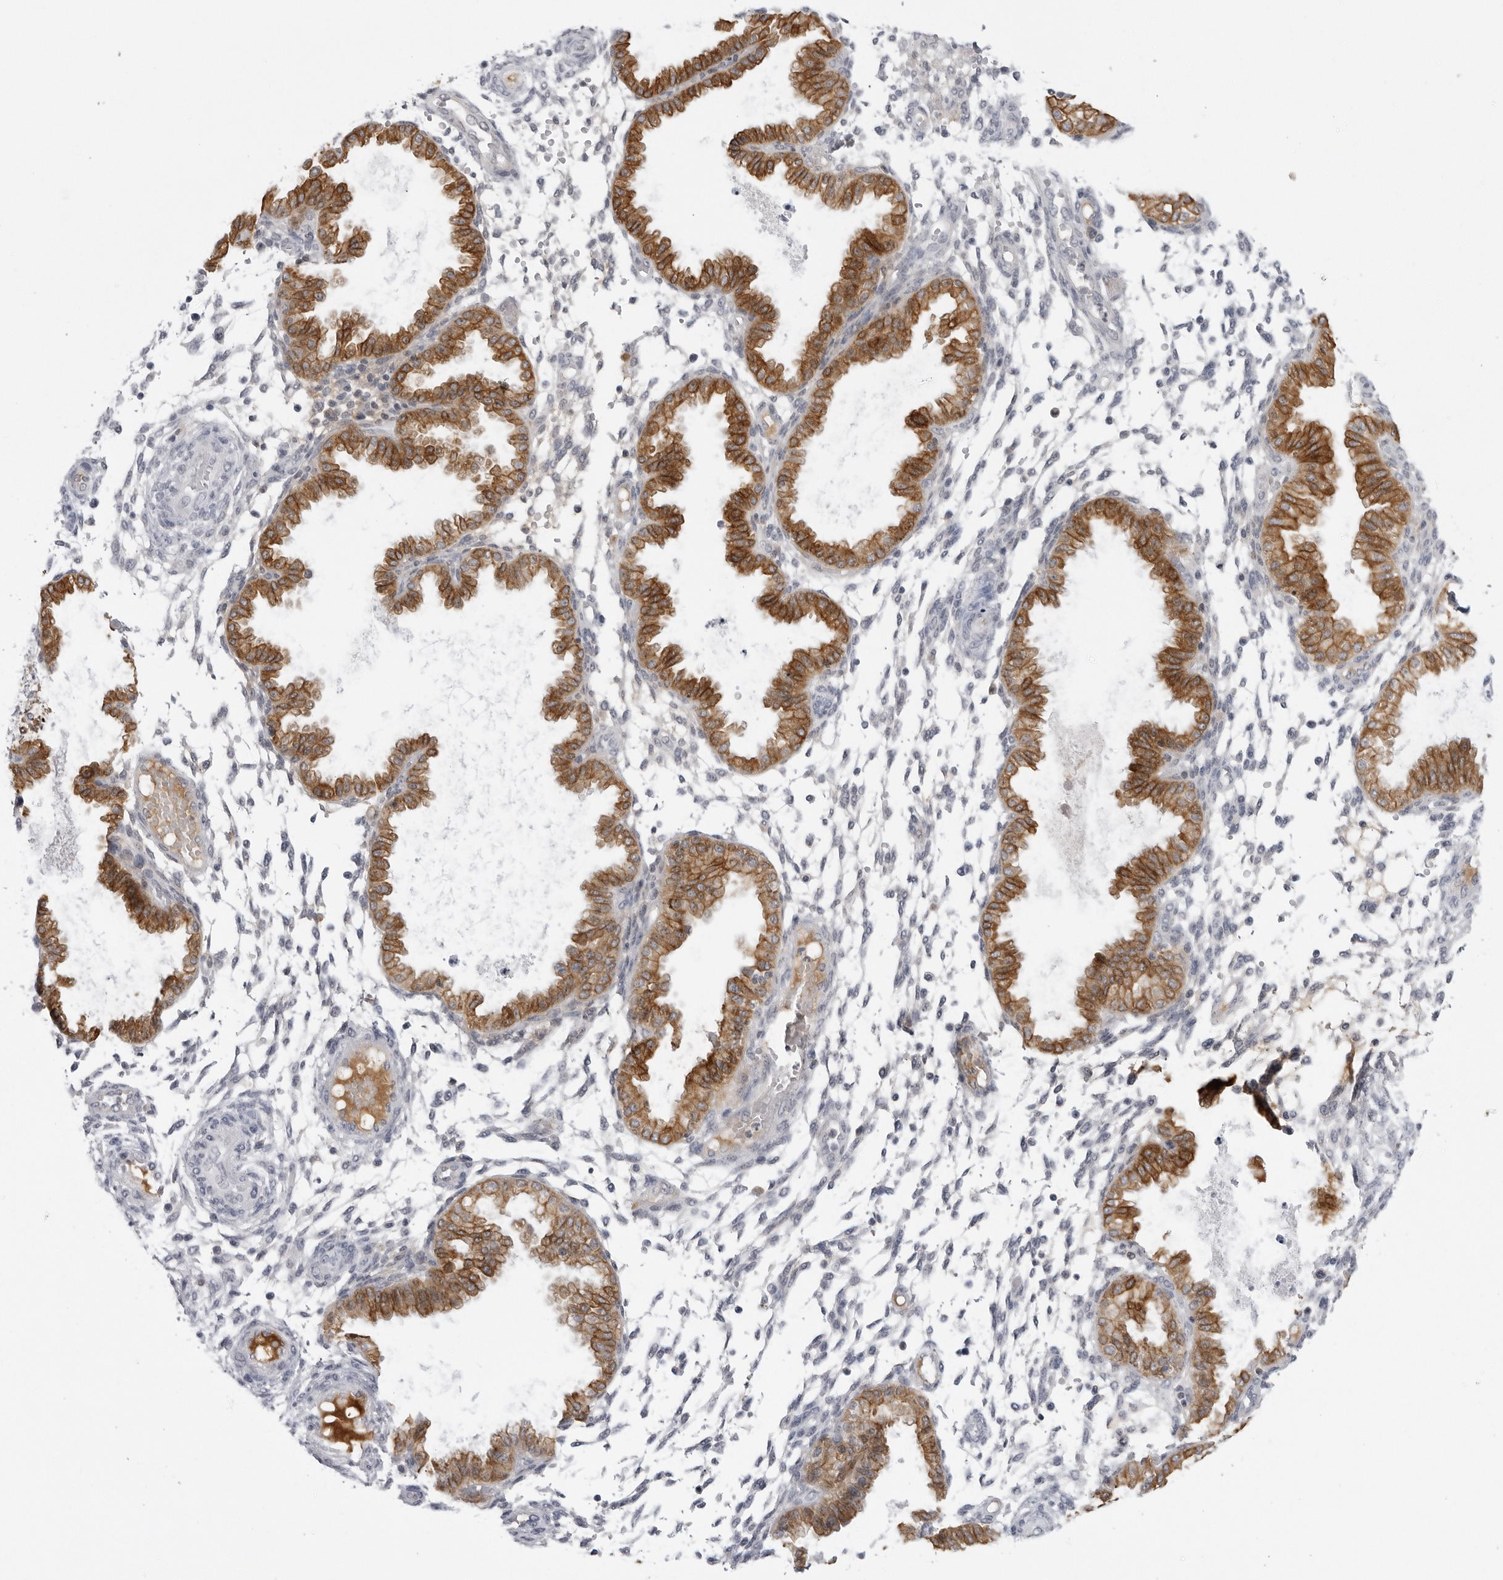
{"staining": {"intensity": "negative", "quantity": "none", "location": "none"}, "tissue": "endometrium", "cell_type": "Cells in endometrial stroma", "image_type": "normal", "snomed": [{"axis": "morphology", "description": "Normal tissue, NOS"}, {"axis": "topography", "description": "Endometrium"}], "caption": "This is an immunohistochemistry image of benign endometrium. There is no staining in cells in endometrial stroma.", "gene": "SERPINF2", "patient": {"sex": "female", "age": 33}}